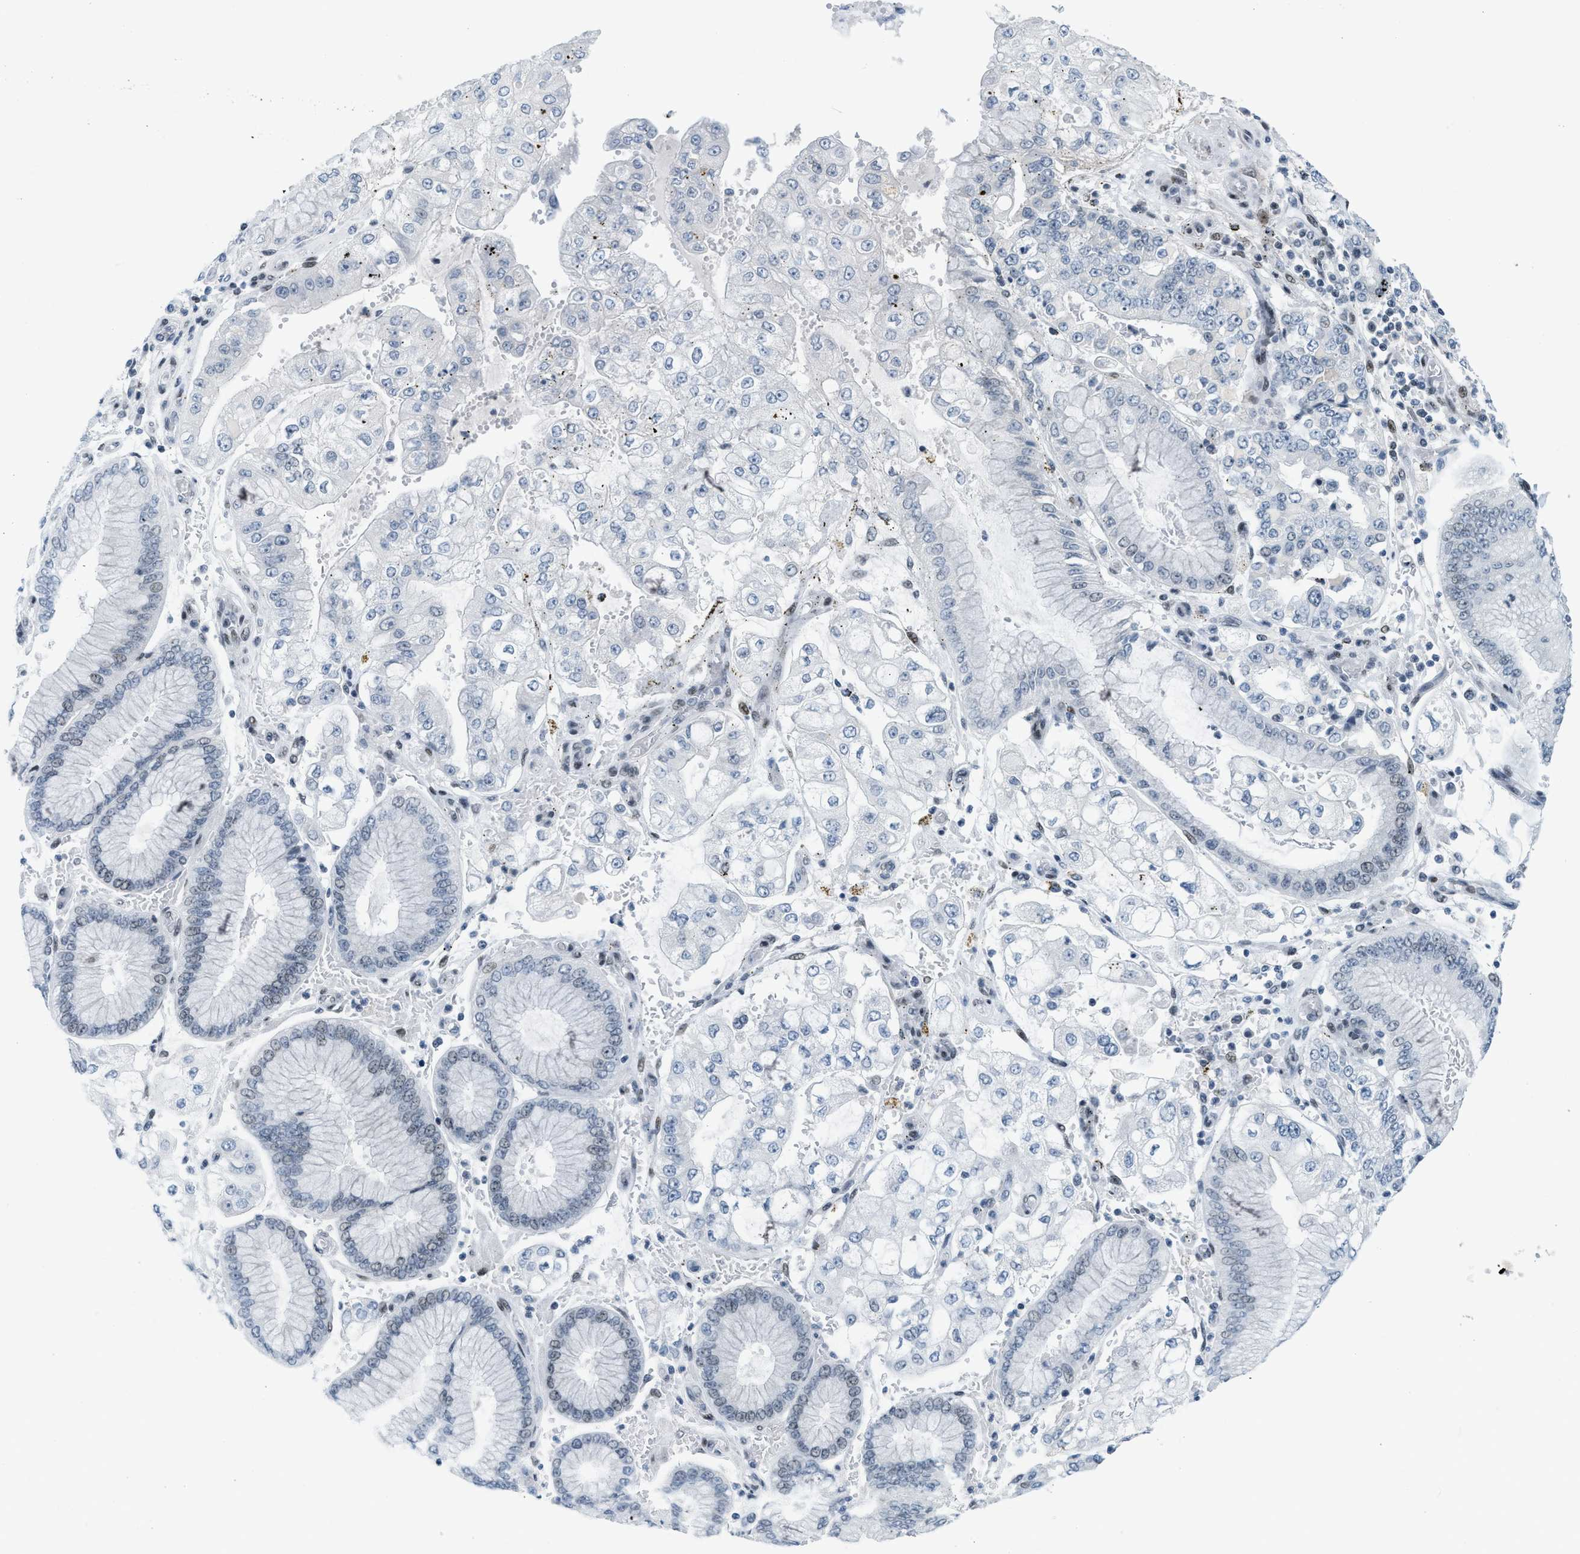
{"staining": {"intensity": "negative", "quantity": "none", "location": "none"}, "tissue": "stomach cancer", "cell_type": "Tumor cells", "image_type": "cancer", "snomed": [{"axis": "morphology", "description": "Adenocarcinoma, NOS"}, {"axis": "topography", "description": "Stomach"}], "caption": "An immunohistochemistry image of stomach cancer (adenocarcinoma) is shown. There is no staining in tumor cells of stomach cancer (adenocarcinoma).", "gene": "PBX1", "patient": {"sex": "male", "age": 76}}